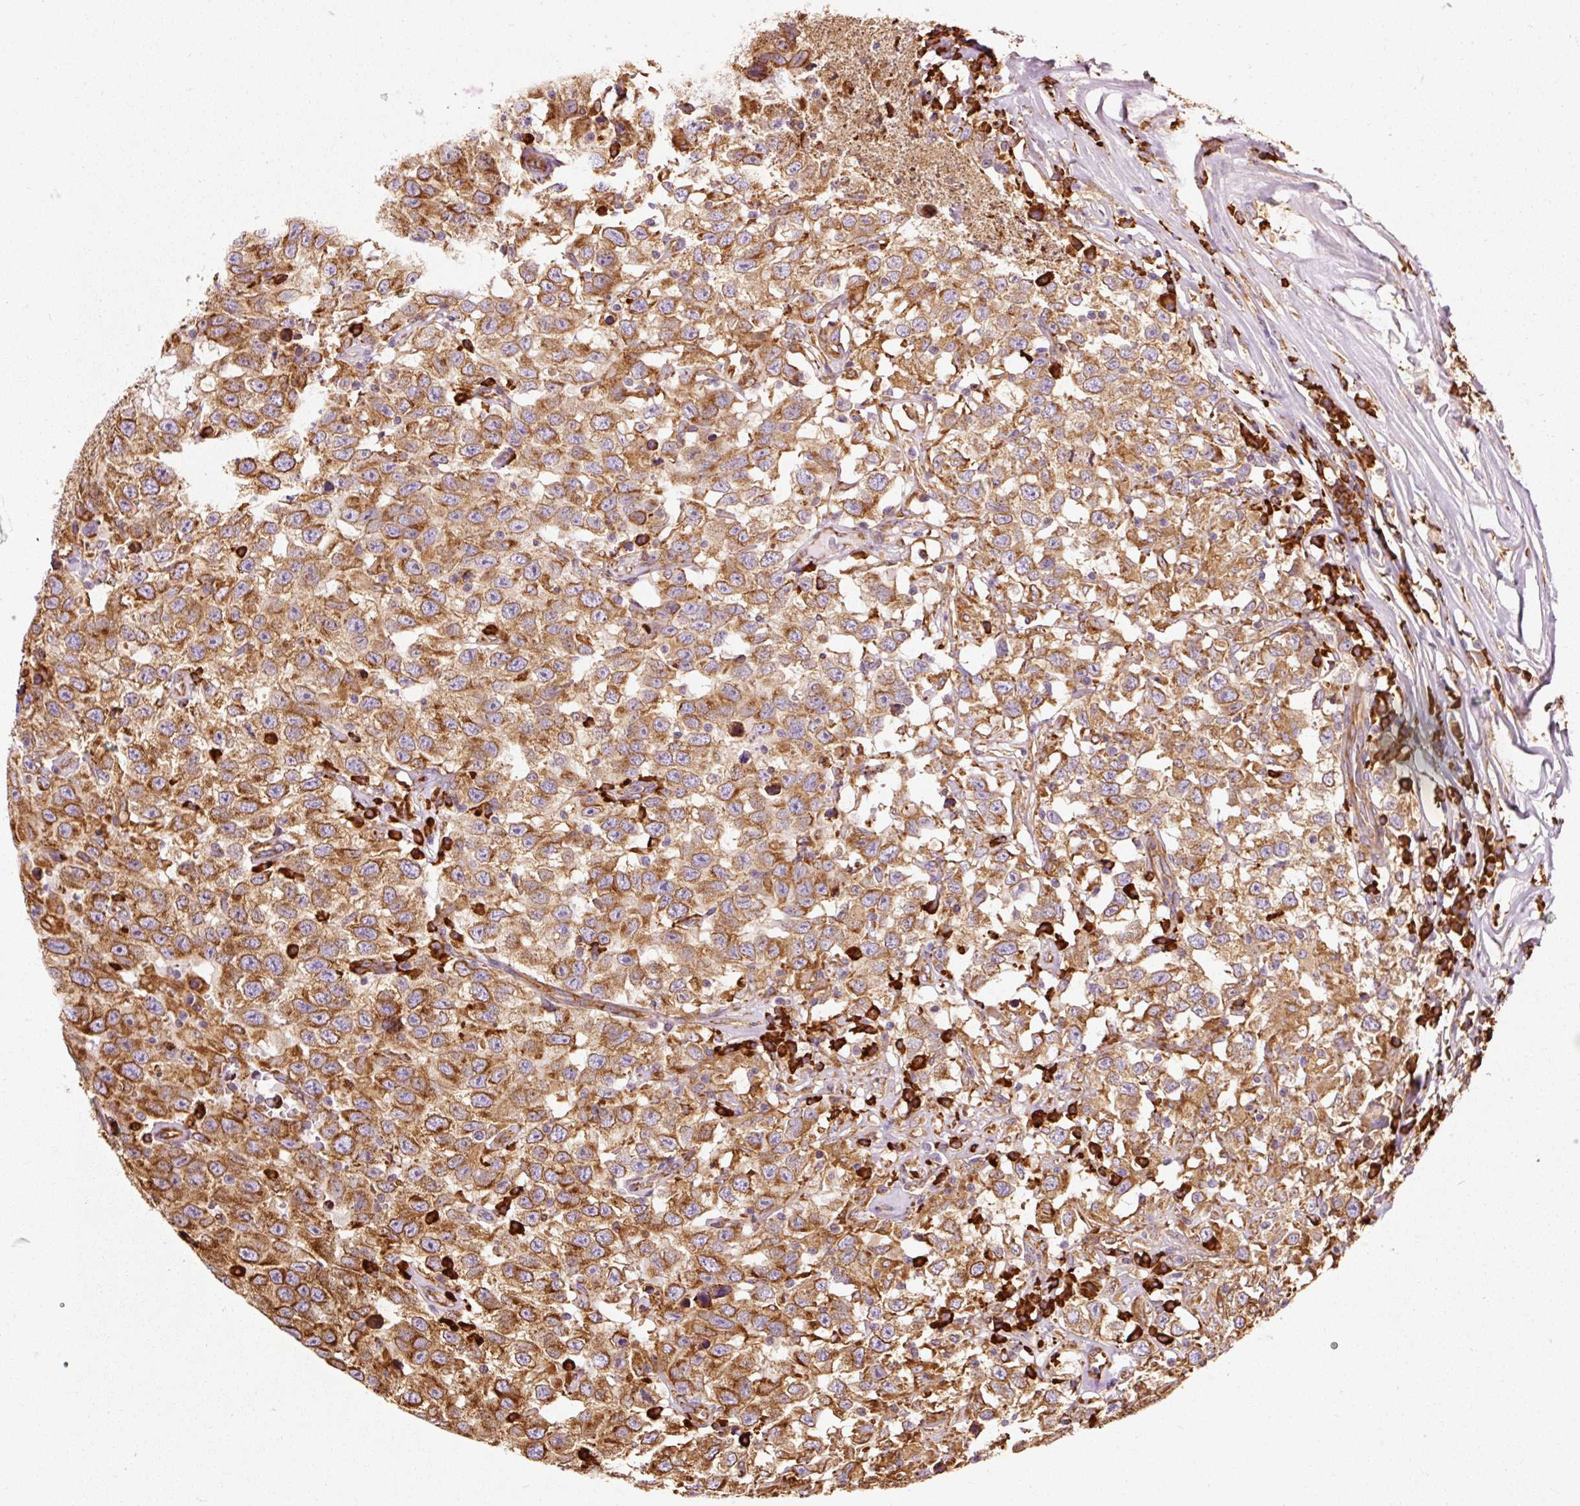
{"staining": {"intensity": "strong", "quantity": ">75%", "location": "cytoplasmic/membranous"}, "tissue": "testis cancer", "cell_type": "Tumor cells", "image_type": "cancer", "snomed": [{"axis": "morphology", "description": "Seminoma, NOS"}, {"axis": "topography", "description": "Testis"}], "caption": "Immunohistochemistry (DAB) staining of testis cancer (seminoma) demonstrates strong cytoplasmic/membranous protein staining in approximately >75% of tumor cells.", "gene": "KLC1", "patient": {"sex": "male", "age": 41}}